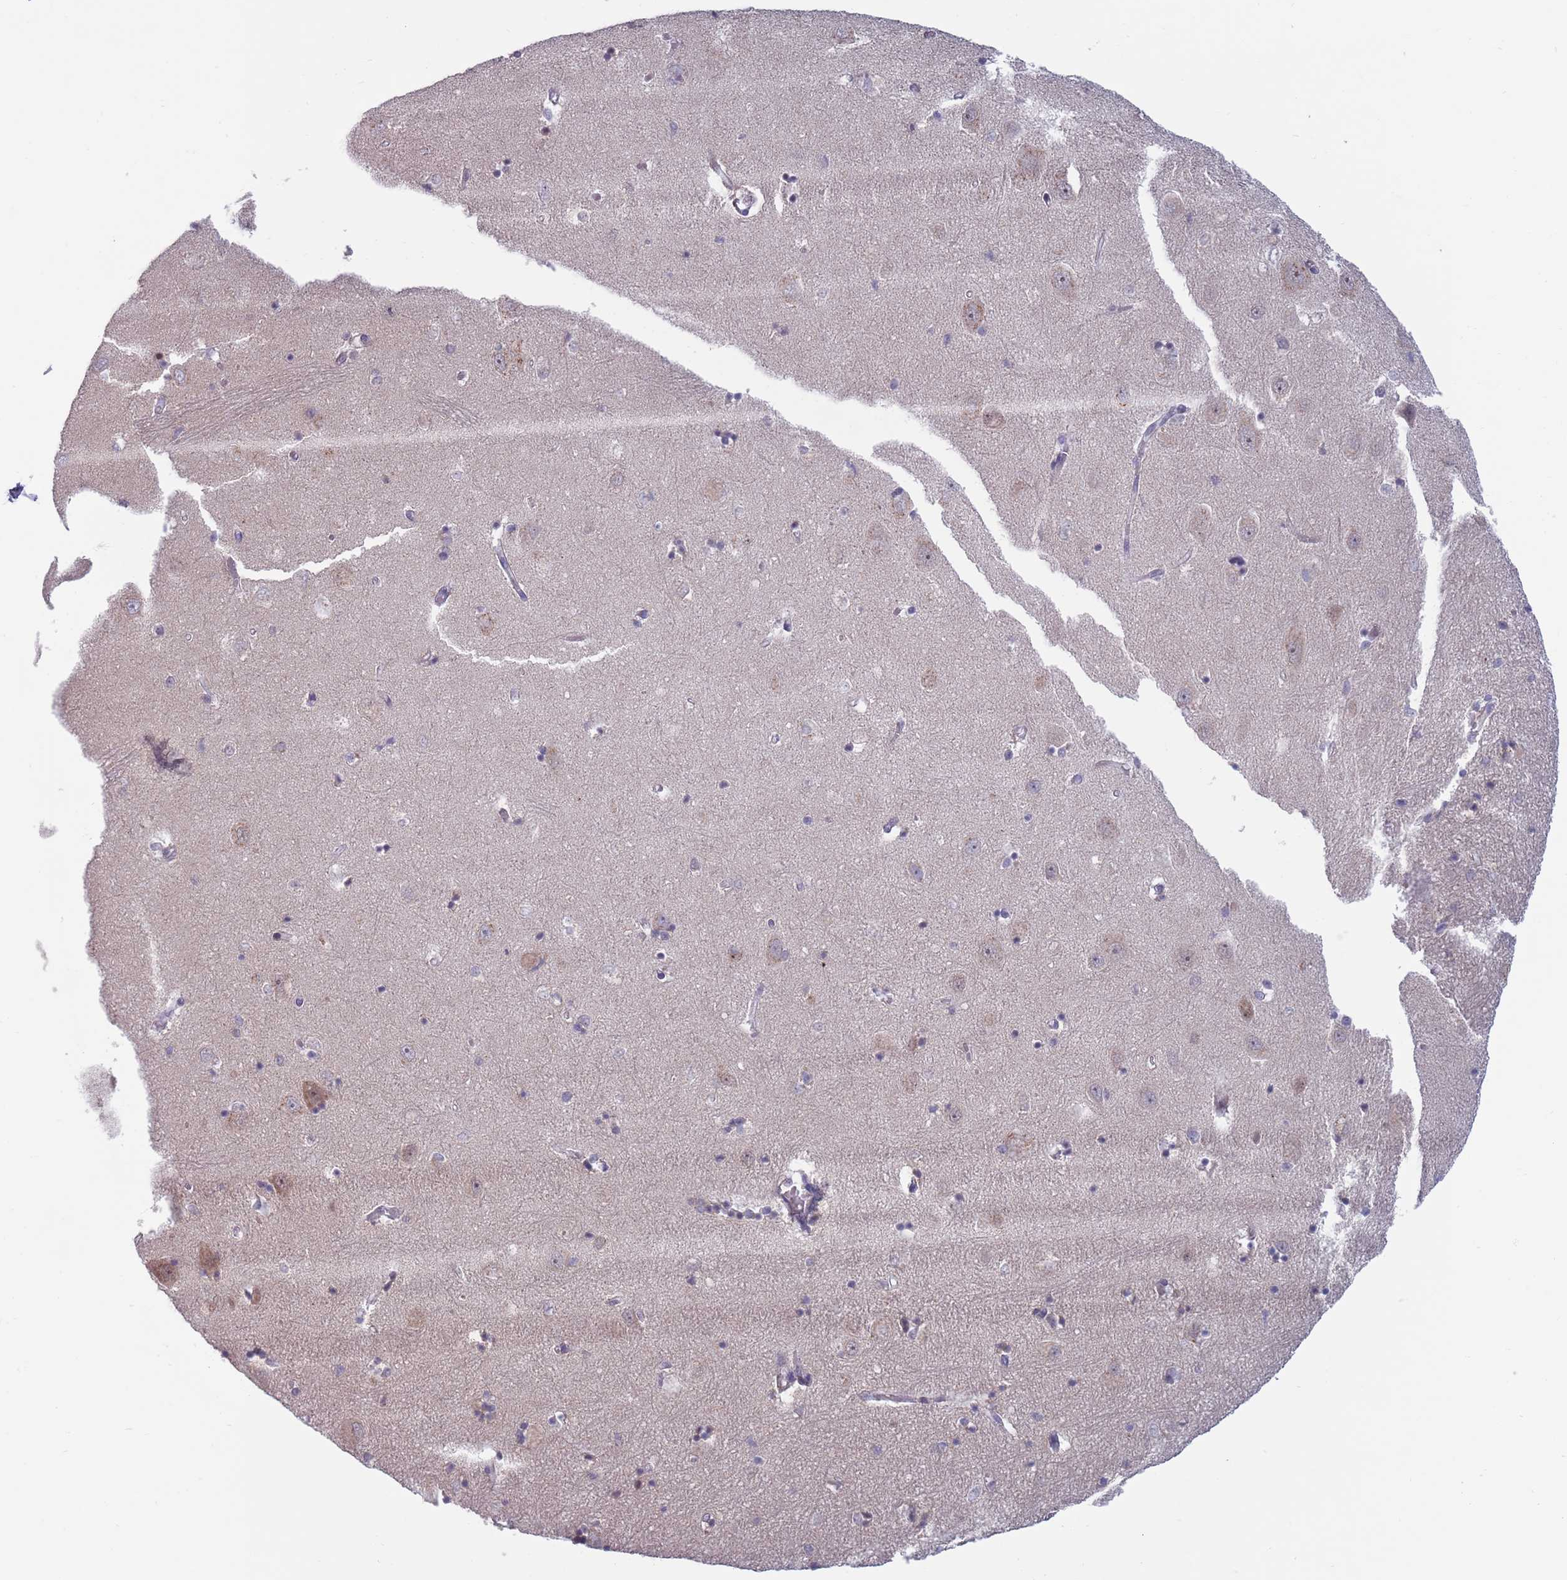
{"staining": {"intensity": "negative", "quantity": "none", "location": "none"}, "tissue": "hippocampus", "cell_type": "Glial cells", "image_type": "normal", "snomed": [{"axis": "morphology", "description": "Normal tissue, NOS"}, {"axis": "topography", "description": "Hippocampus"}], "caption": "Immunohistochemistry (IHC) of benign human hippocampus exhibits no positivity in glial cells.", "gene": "CLNS1A", "patient": {"sex": "female", "age": 64}}